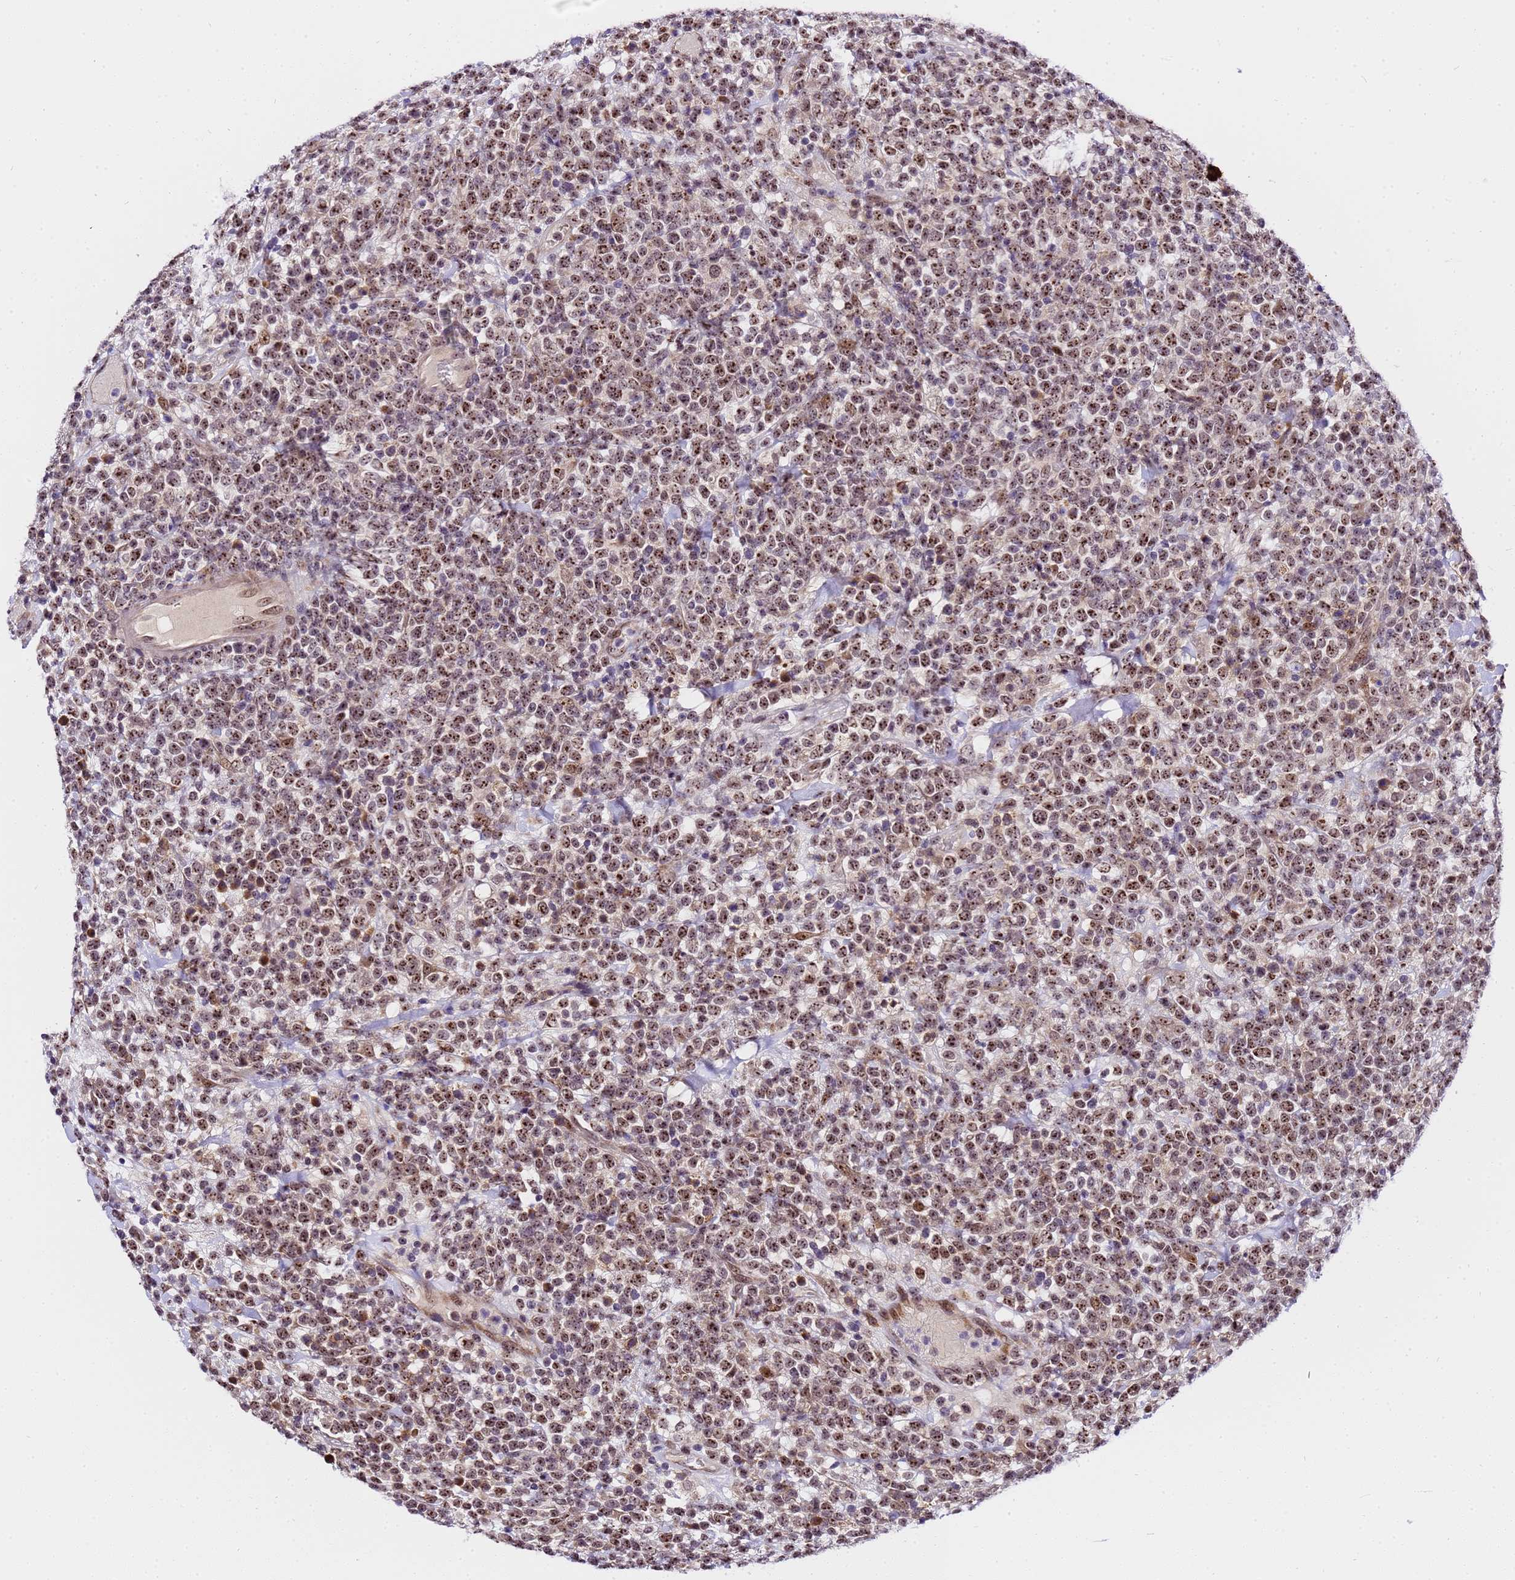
{"staining": {"intensity": "moderate", "quantity": ">75%", "location": "nuclear"}, "tissue": "lymphoma", "cell_type": "Tumor cells", "image_type": "cancer", "snomed": [{"axis": "morphology", "description": "Malignant lymphoma, non-Hodgkin's type, High grade"}, {"axis": "topography", "description": "Colon"}], "caption": "Approximately >75% of tumor cells in lymphoma demonstrate moderate nuclear protein positivity as visualized by brown immunohistochemical staining.", "gene": "SLX4IP", "patient": {"sex": "female", "age": 53}}